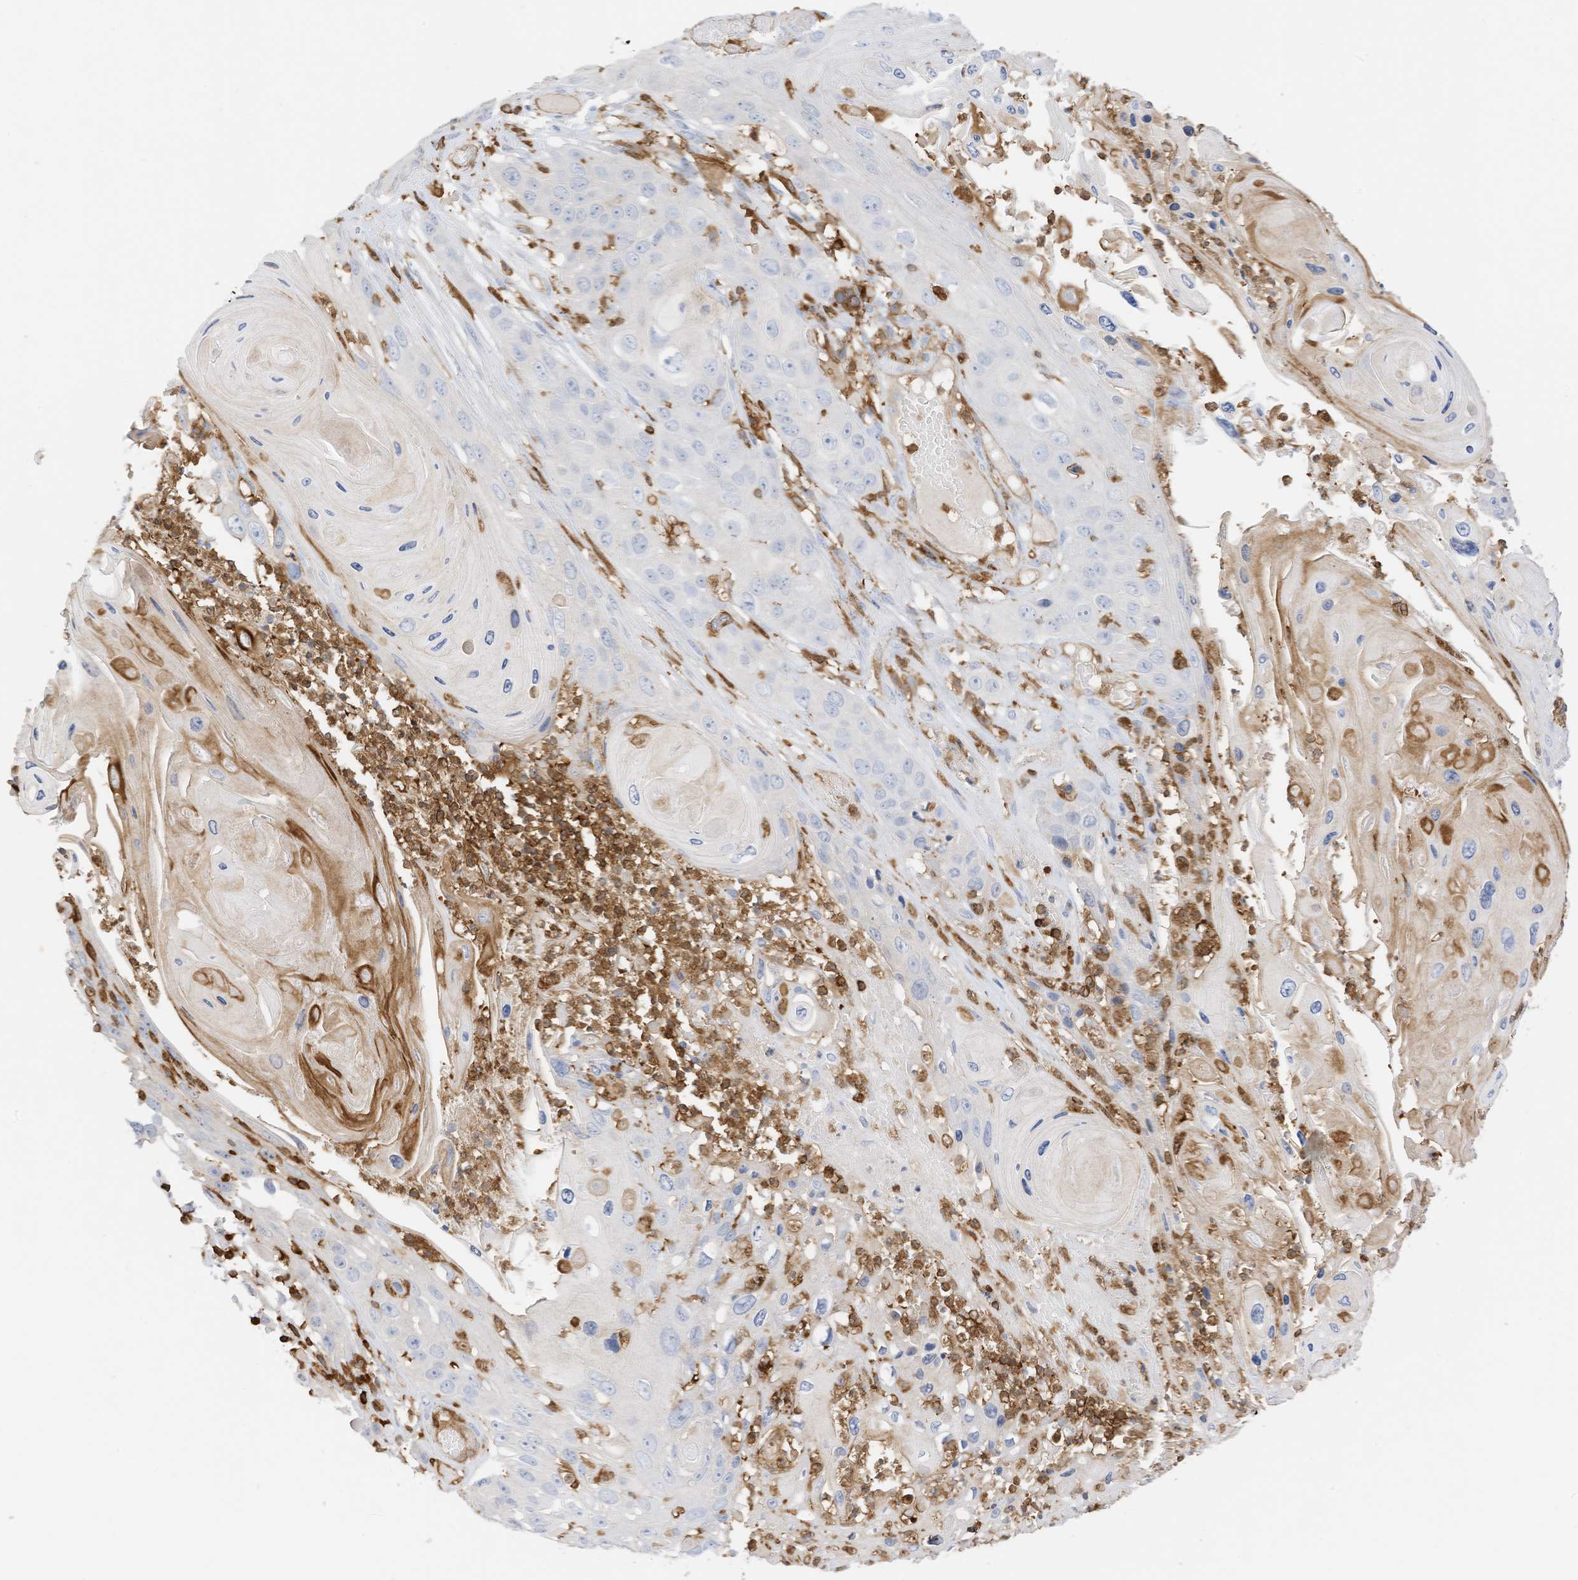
{"staining": {"intensity": "negative", "quantity": "none", "location": "none"}, "tissue": "skin cancer", "cell_type": "Tumor cells", "image_type": "cancer", "snomed": [{"axis": "morphology", "description": "Squamous cell carcinoma, NOS"}, {"axis": "topography", "description": "Skin"}], "caption": "The image reveals no significant staining in tumor cells of skin cancer. Brightfield microscopy of IHC stained with DAB (3,3'-diaminobenzidine) (brown) and hematoxylin (blue), captured at high magnification.", "gene": "ARHGAP25", "patient": {"sex": "male", "age": 55}}